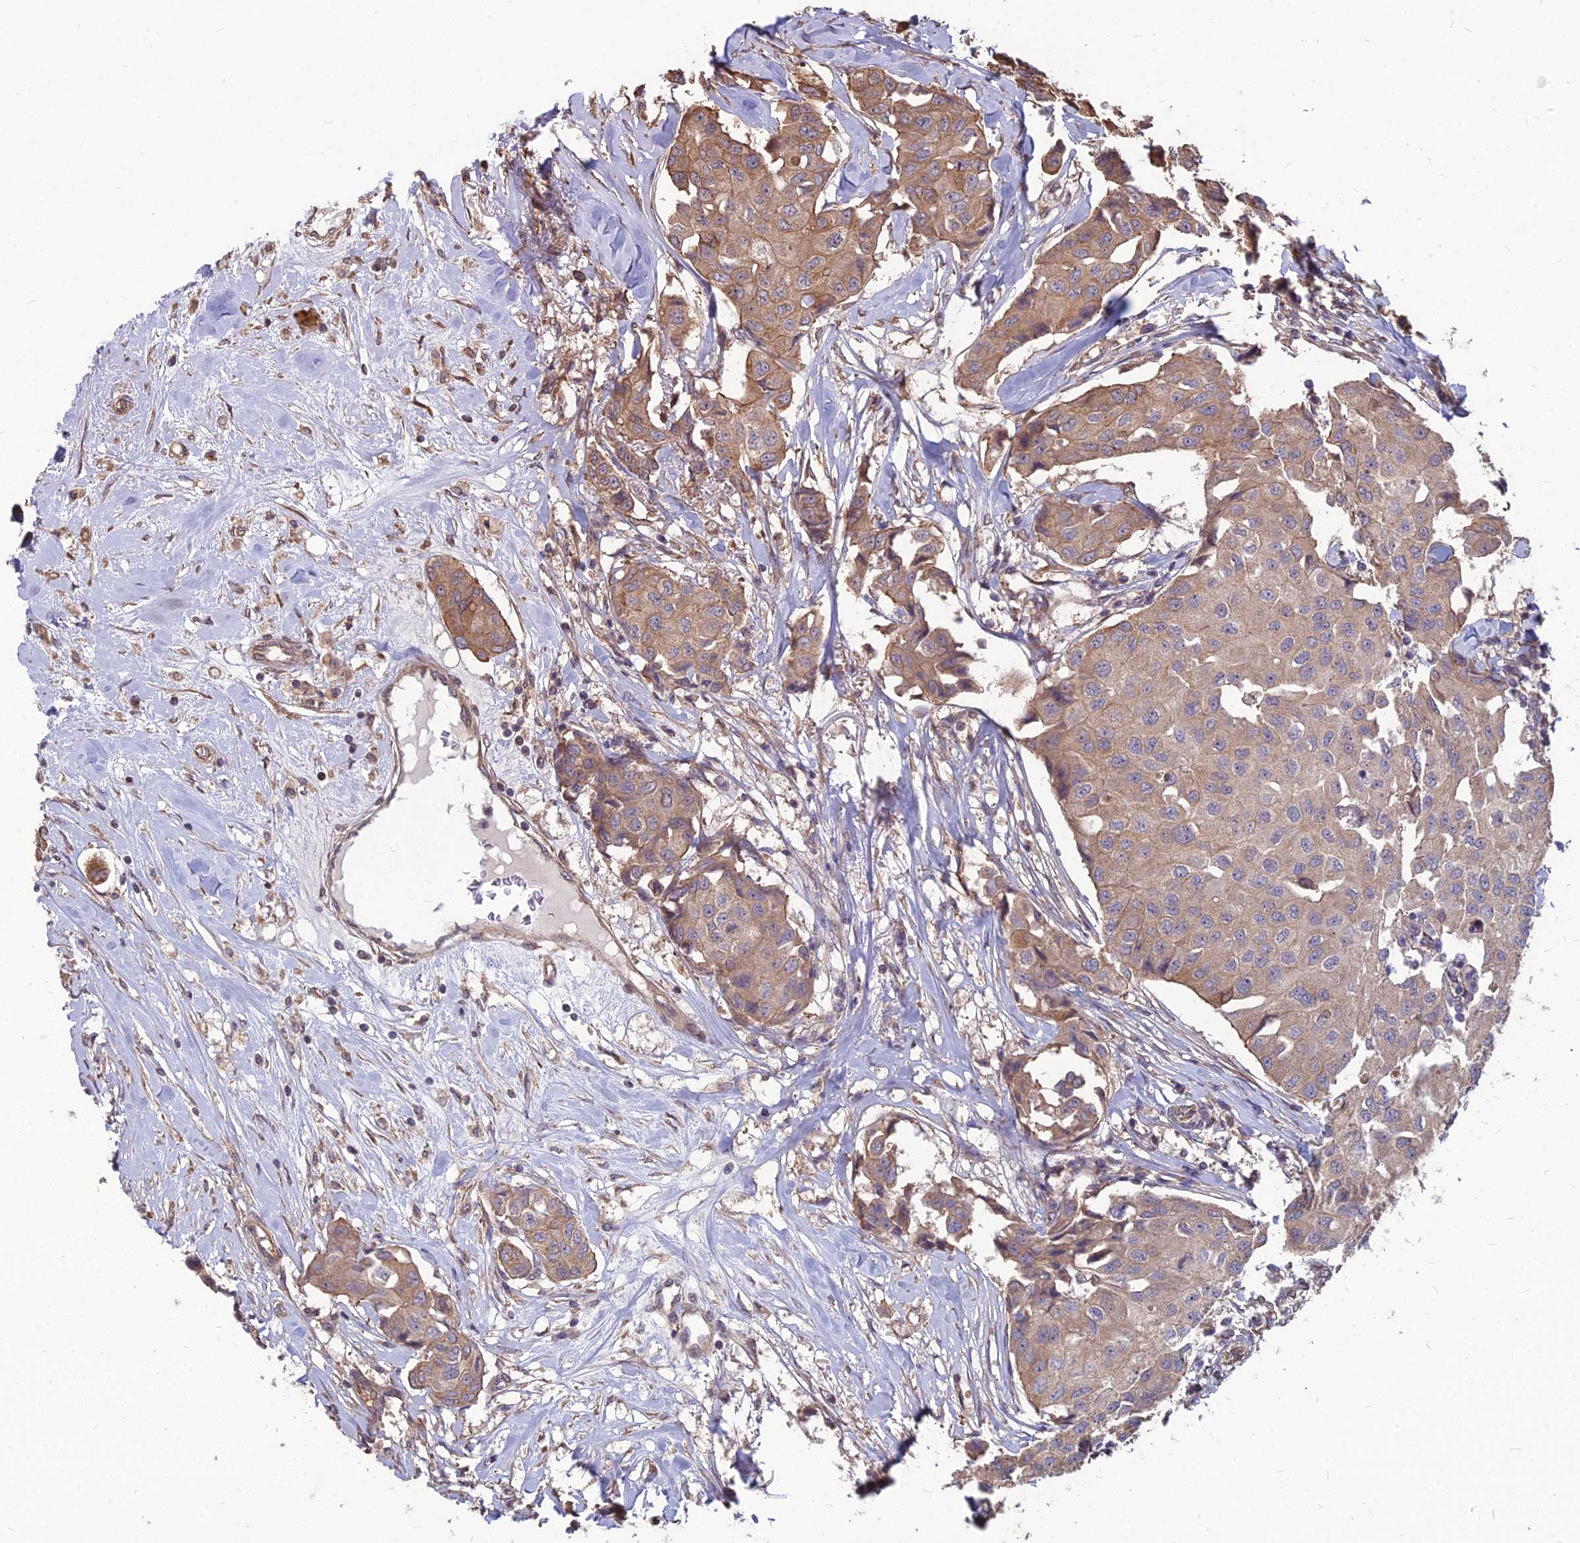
{"staining": {"intensity": "moderate", "quantity": "25%-75%", "location": "cytoplasmic/membranous"}, "tissue": "breast cancer", "cell_type": "Tumor cells", "image_type": "cancer", "snomed": [{"axis": "morphology", "description": "Duct carcinoma"}, {"axis": "topography", "description": "Breast"}], "caption": "A medium amount of moderate cytoplasmic/membranous staining is identified in approximately 25%-75% of tumor cells in breast cancer tissue. (DAB (3,3'-diaminobenzidine) IHC, brown staining for protein, blue staining for nuclei).", "gene": "LSM6", "patient": {"sex": "female", "age": 80}}